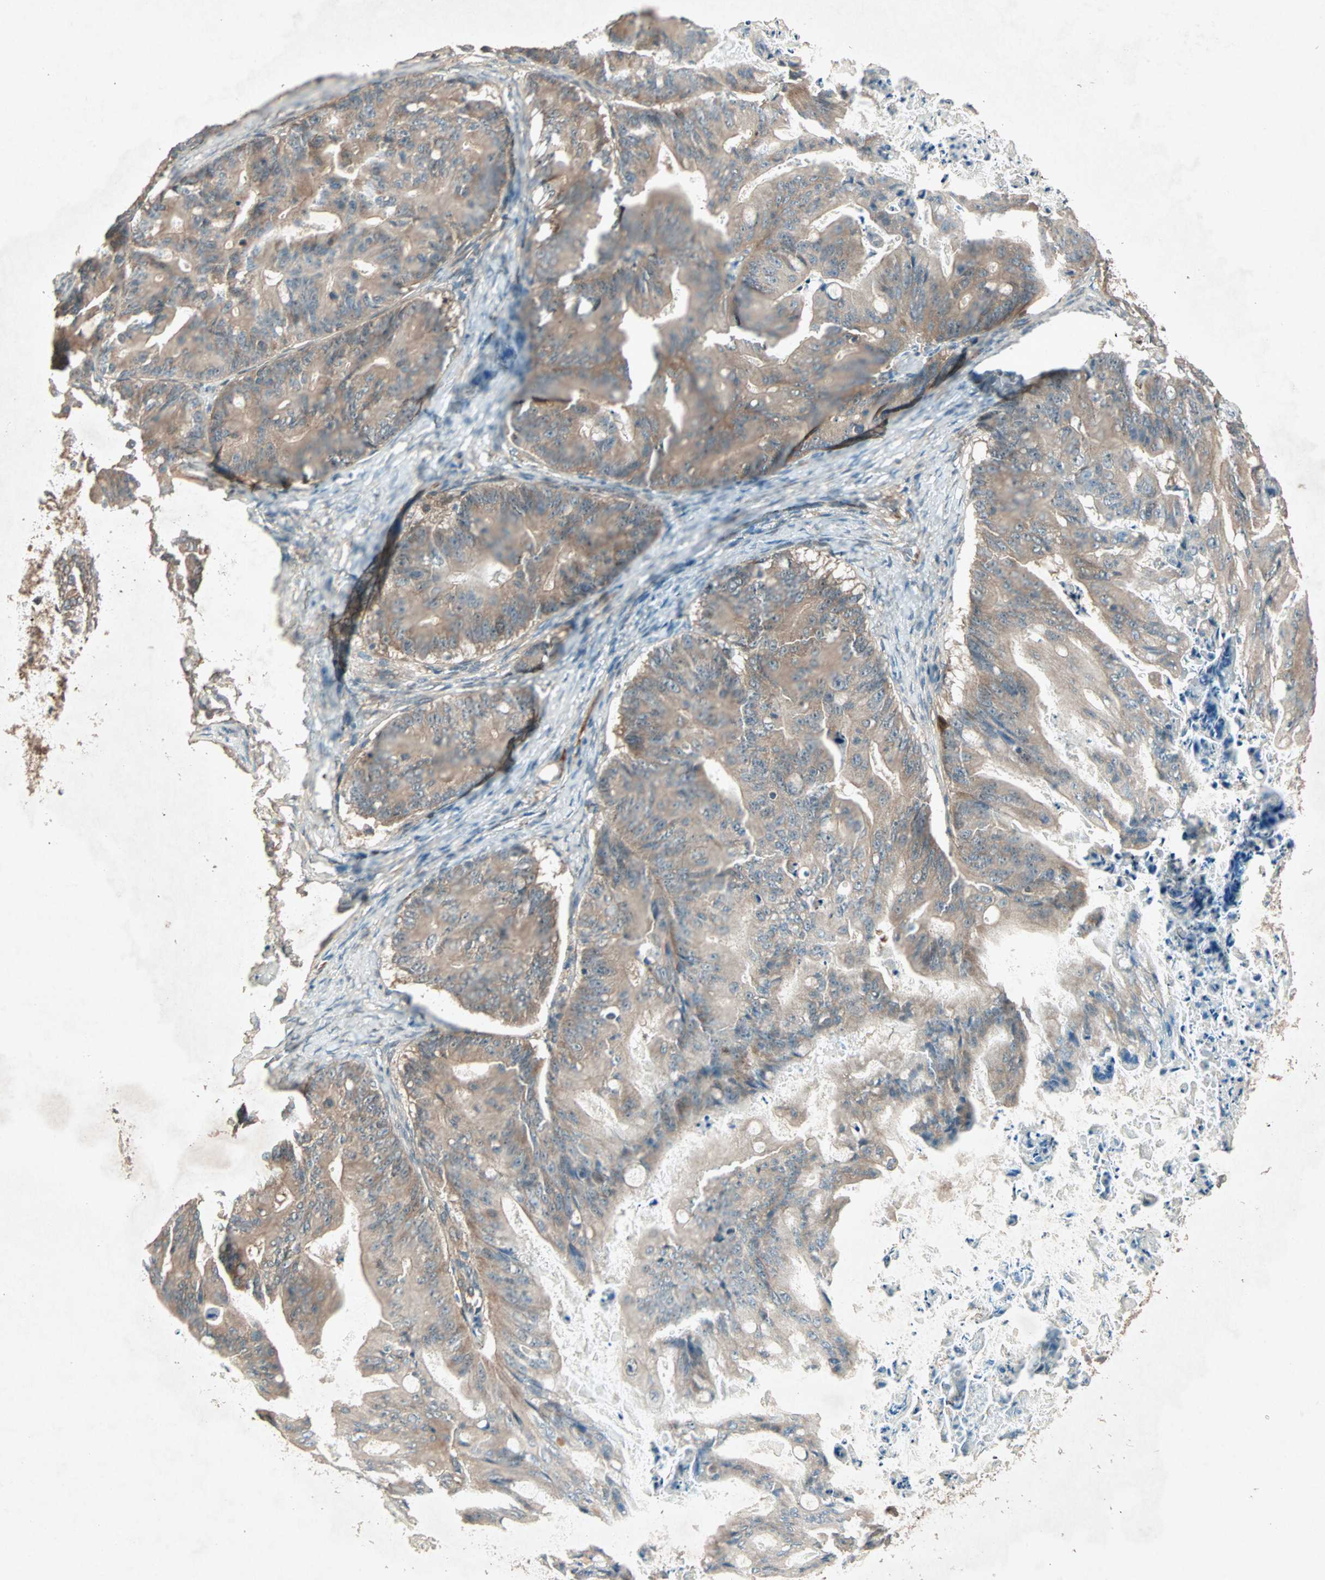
{"staining": {"intensity": "weak", "quantity": "25%-75%", "location": "cytoplasmic/membranous"}, "tissue": "ovarian cancer", "cell_type": "Tumor cells", "image_type": "cancer", "snomed": [{"axis": "morphology", "description": "Cystadenocarcinoma, mucinous, NOS"}, {"axis": "topography", "description": "Ovary"}], "caption": "DAB immunohistochemical staining of human ovarian cancer demonstrates weak cytoplasmic/membranous protein expression in approximately 25%-75% of tumor cells.", "gene": "SDSL", "patient": {"sex": "female", "age": 37}}